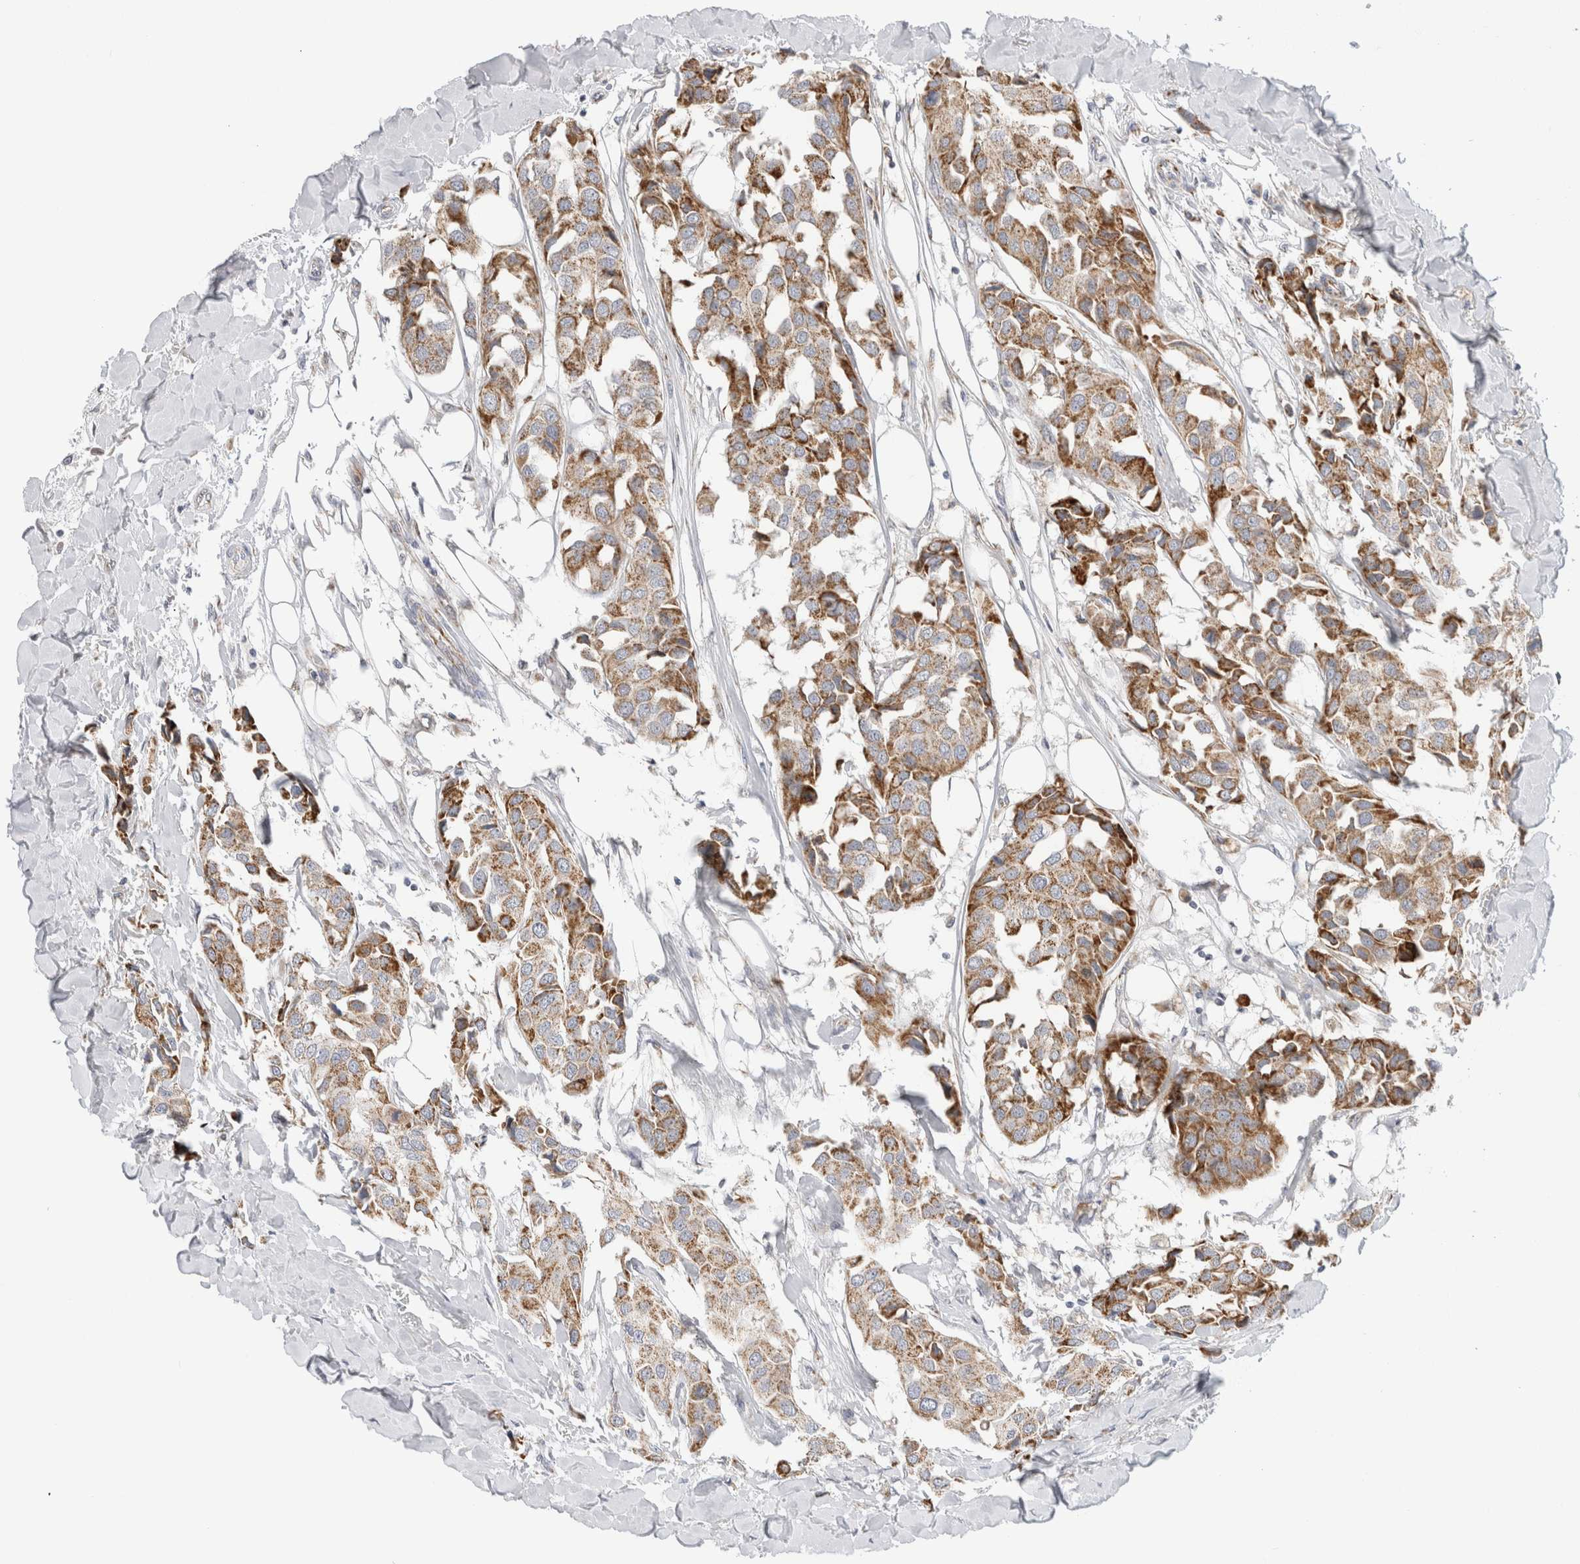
{"staining": {"intensity": "moderate", "quantity": ">75%", "location": "cytoplasmic/membranous"}, "tissue": "breast cancer", "cell_type": "Tumor cells", "image_type": "cancer", "snomed": [{"axis": "morphology", "description": "Duct carcinoma"}, {"axis": "topography", "description": "Breast"}], "caption": "Breast invasive ductal carcinoma tissue shows moderate cytoplasmic/membranous expression in approximately >75% of tumor cells, visualized by immunohistochemistry.", "gene": "FAHD1", "patient": {"sex": "female", "age": 80}}